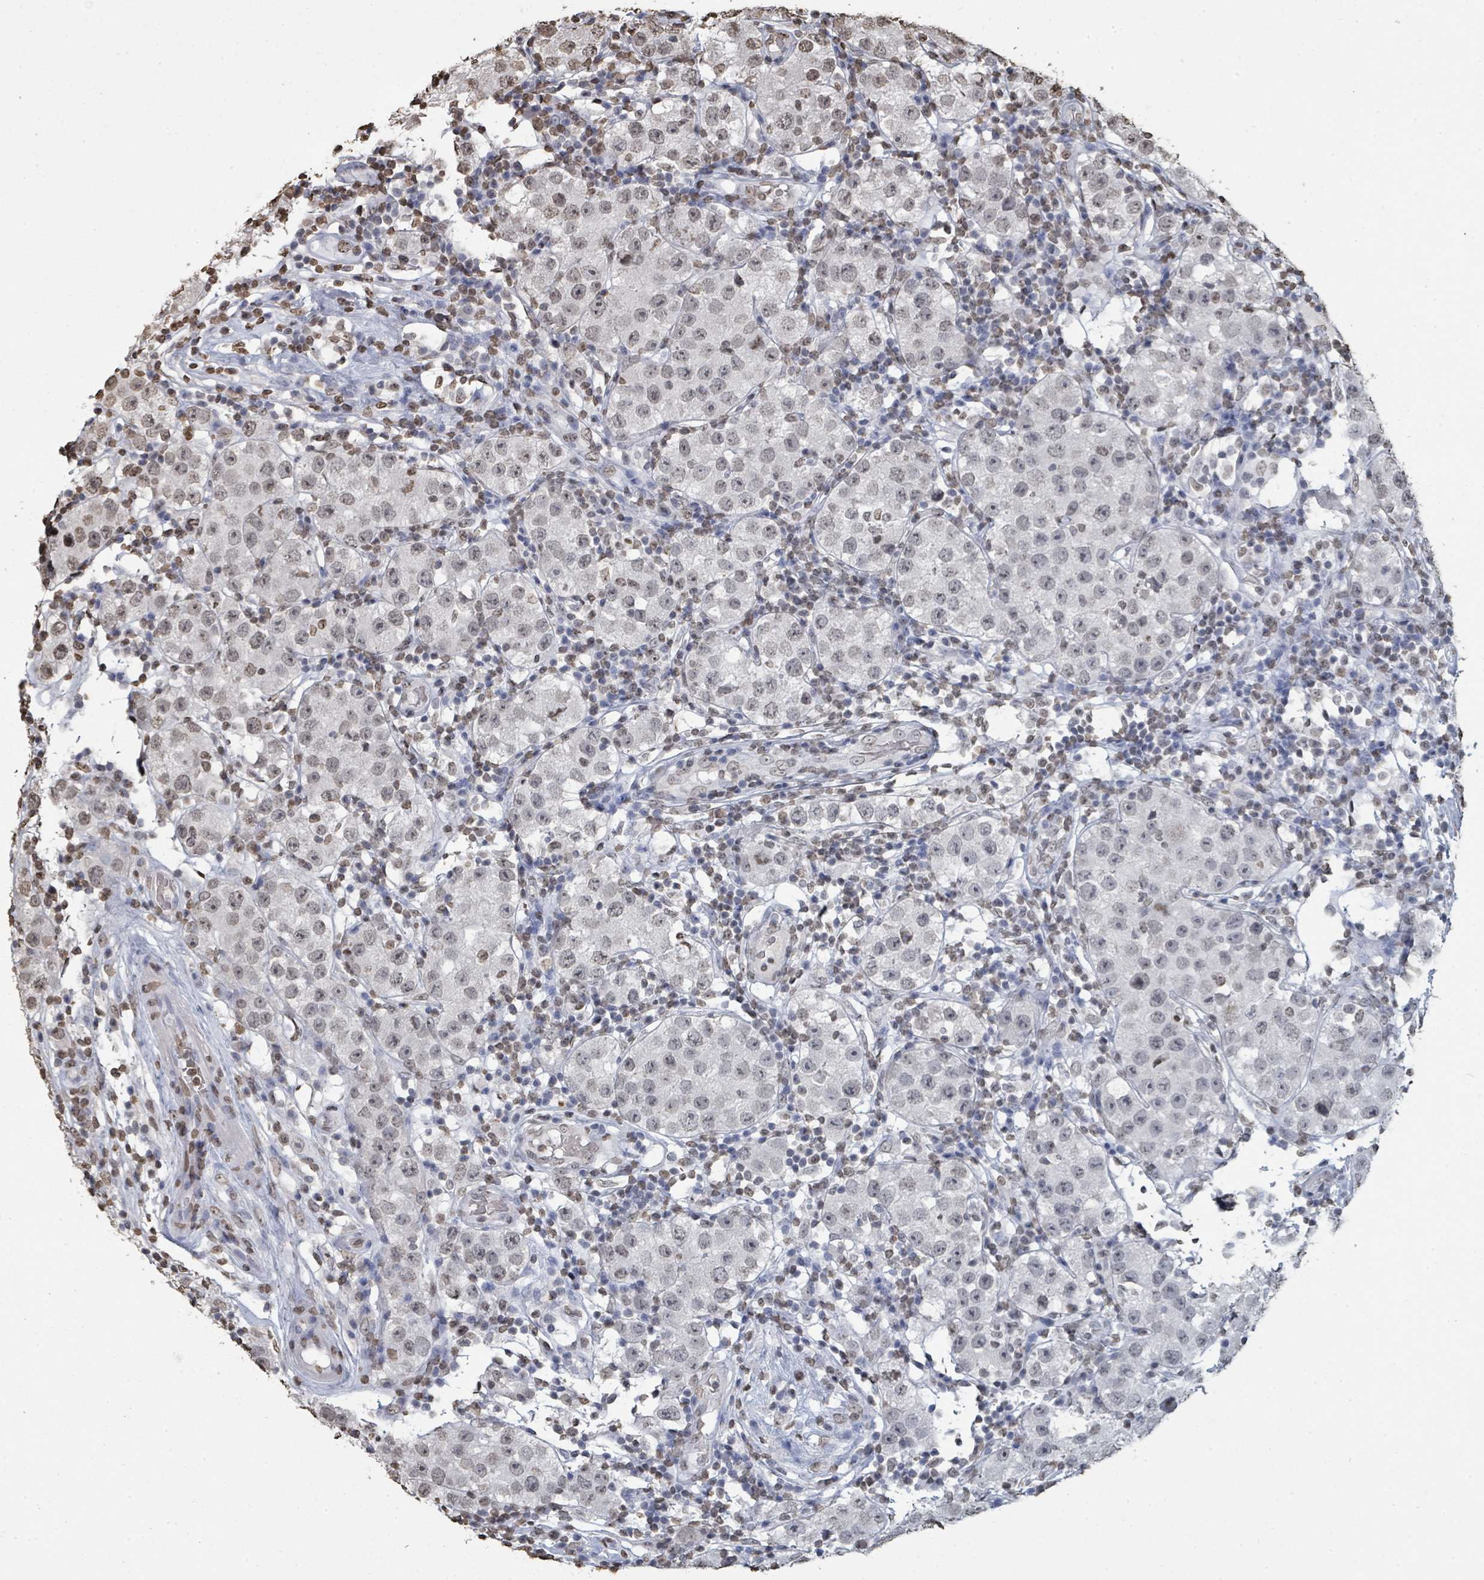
{"staining": {"intensity": "weak", "quantity": "<25%", "location": "nuclear"}, "tissue": "testis cancer", "cell_type": "Tumor cells", "image_type": "cancer", "snomed": [{"axis": "morphology", "description": "Seminoma, NOS"}, {"axis": "topography", "description": "Testis"}], "caption": "Tumor cells are negative for protein expression in human seminoma (testis). (IHC, brightfield microscopy, high magnification).", "gene": "MRPS12", "patient": {"sex": "male", "age": 34}}